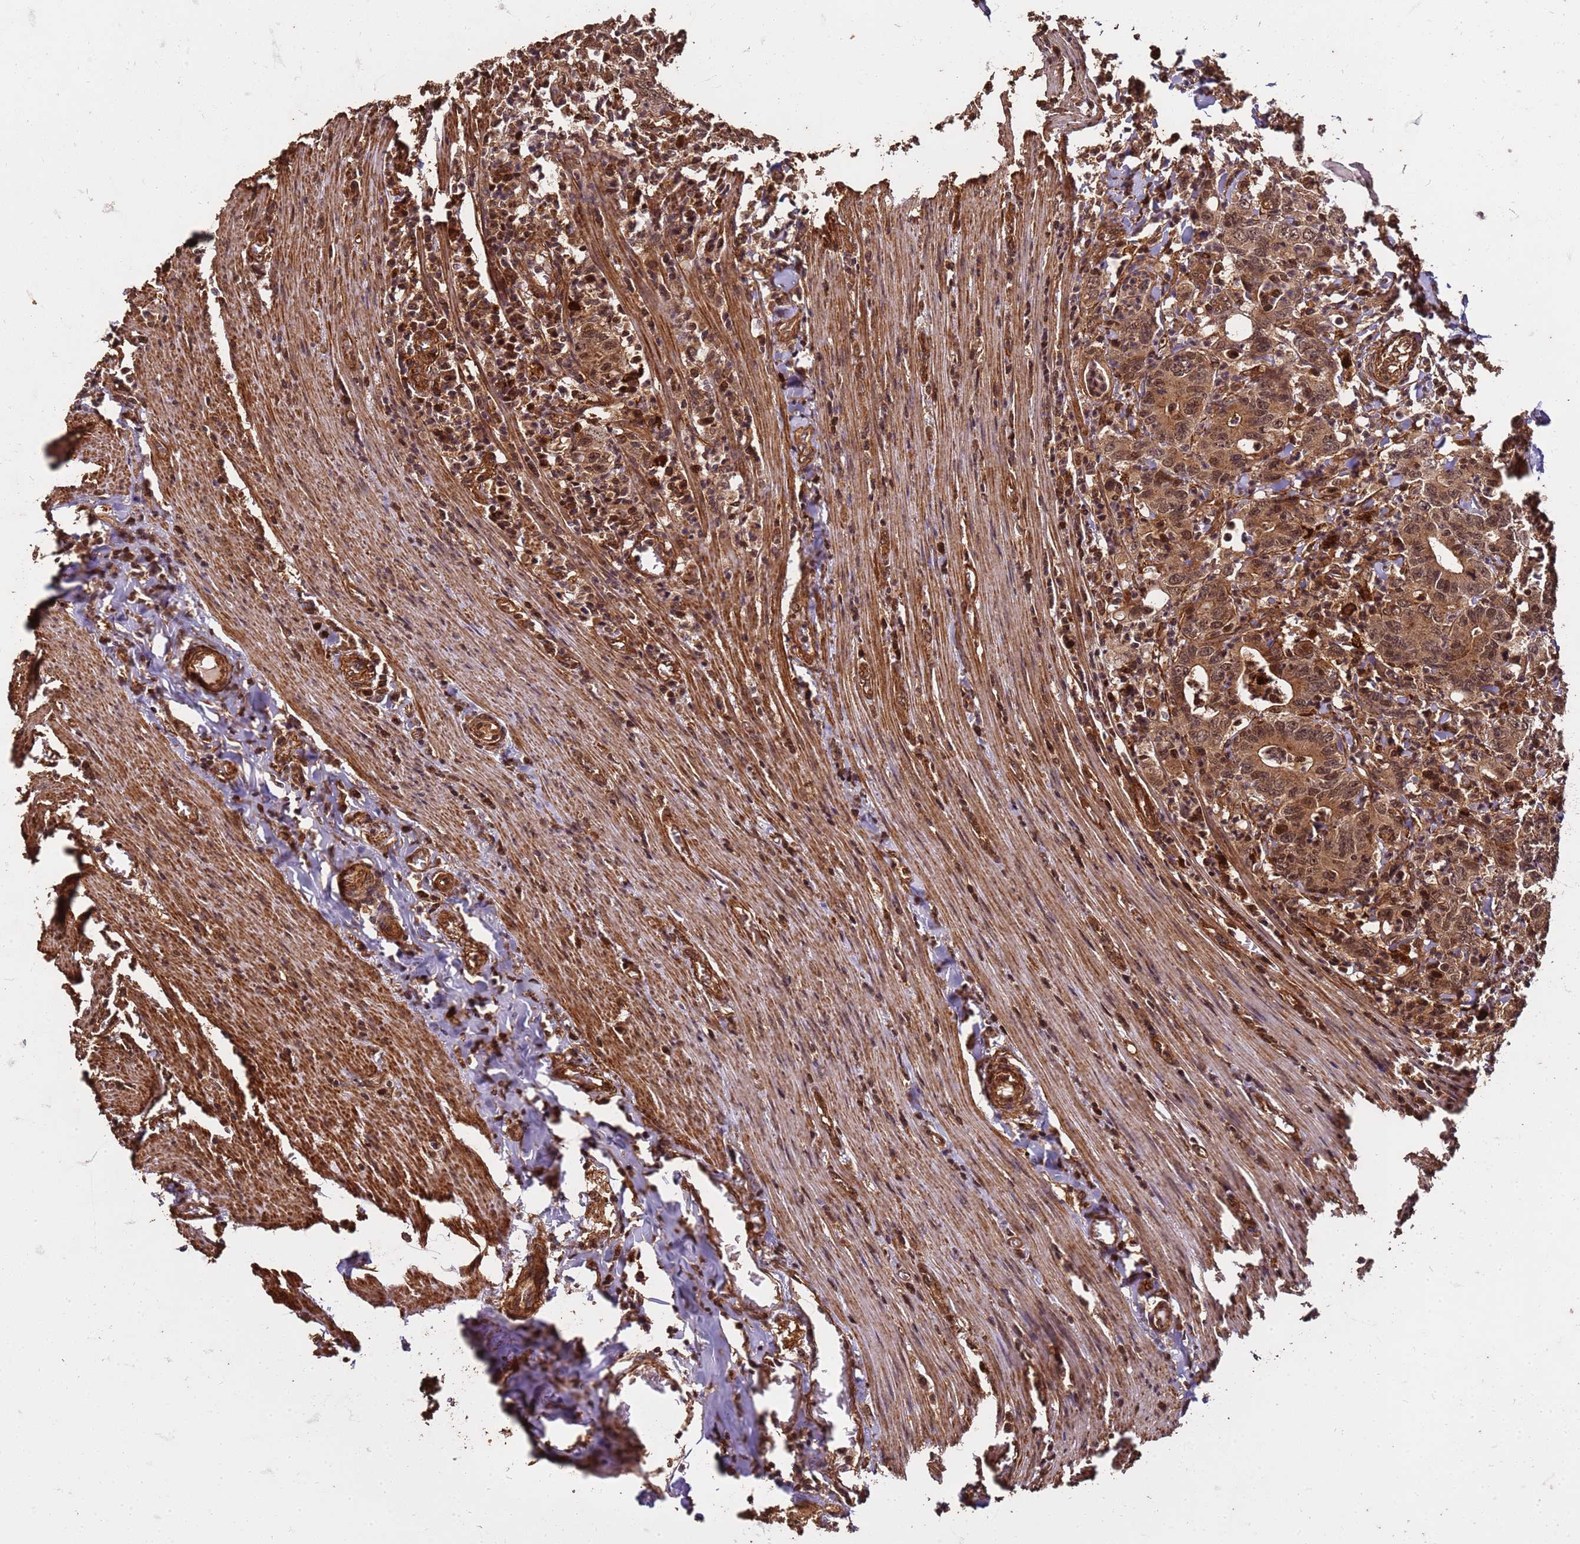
{"staining": {"intensity": "moderate", "quantity": ">75%", "location": "cytoplasmic/membranous,nuclear"}, "tissue": "colorectal cancer", "cell_type": "Tumor cells", "image_type": "cancer", "snomed": [{"axis": "morphology", "description": "Adenocarcinoma, NOS"}, {"axis": "topography", "description": "Colon"}], "caption": "A high-resolution histopathology image shows IHC staining of colorectal cancer (adenocarcinoma), which exhibits moderate cytoplasmic/membranous and nuclear staining in about >75% of tumor cells.", "gene": "KIF26A", "patient": {"sex": "female", "age": 75}}